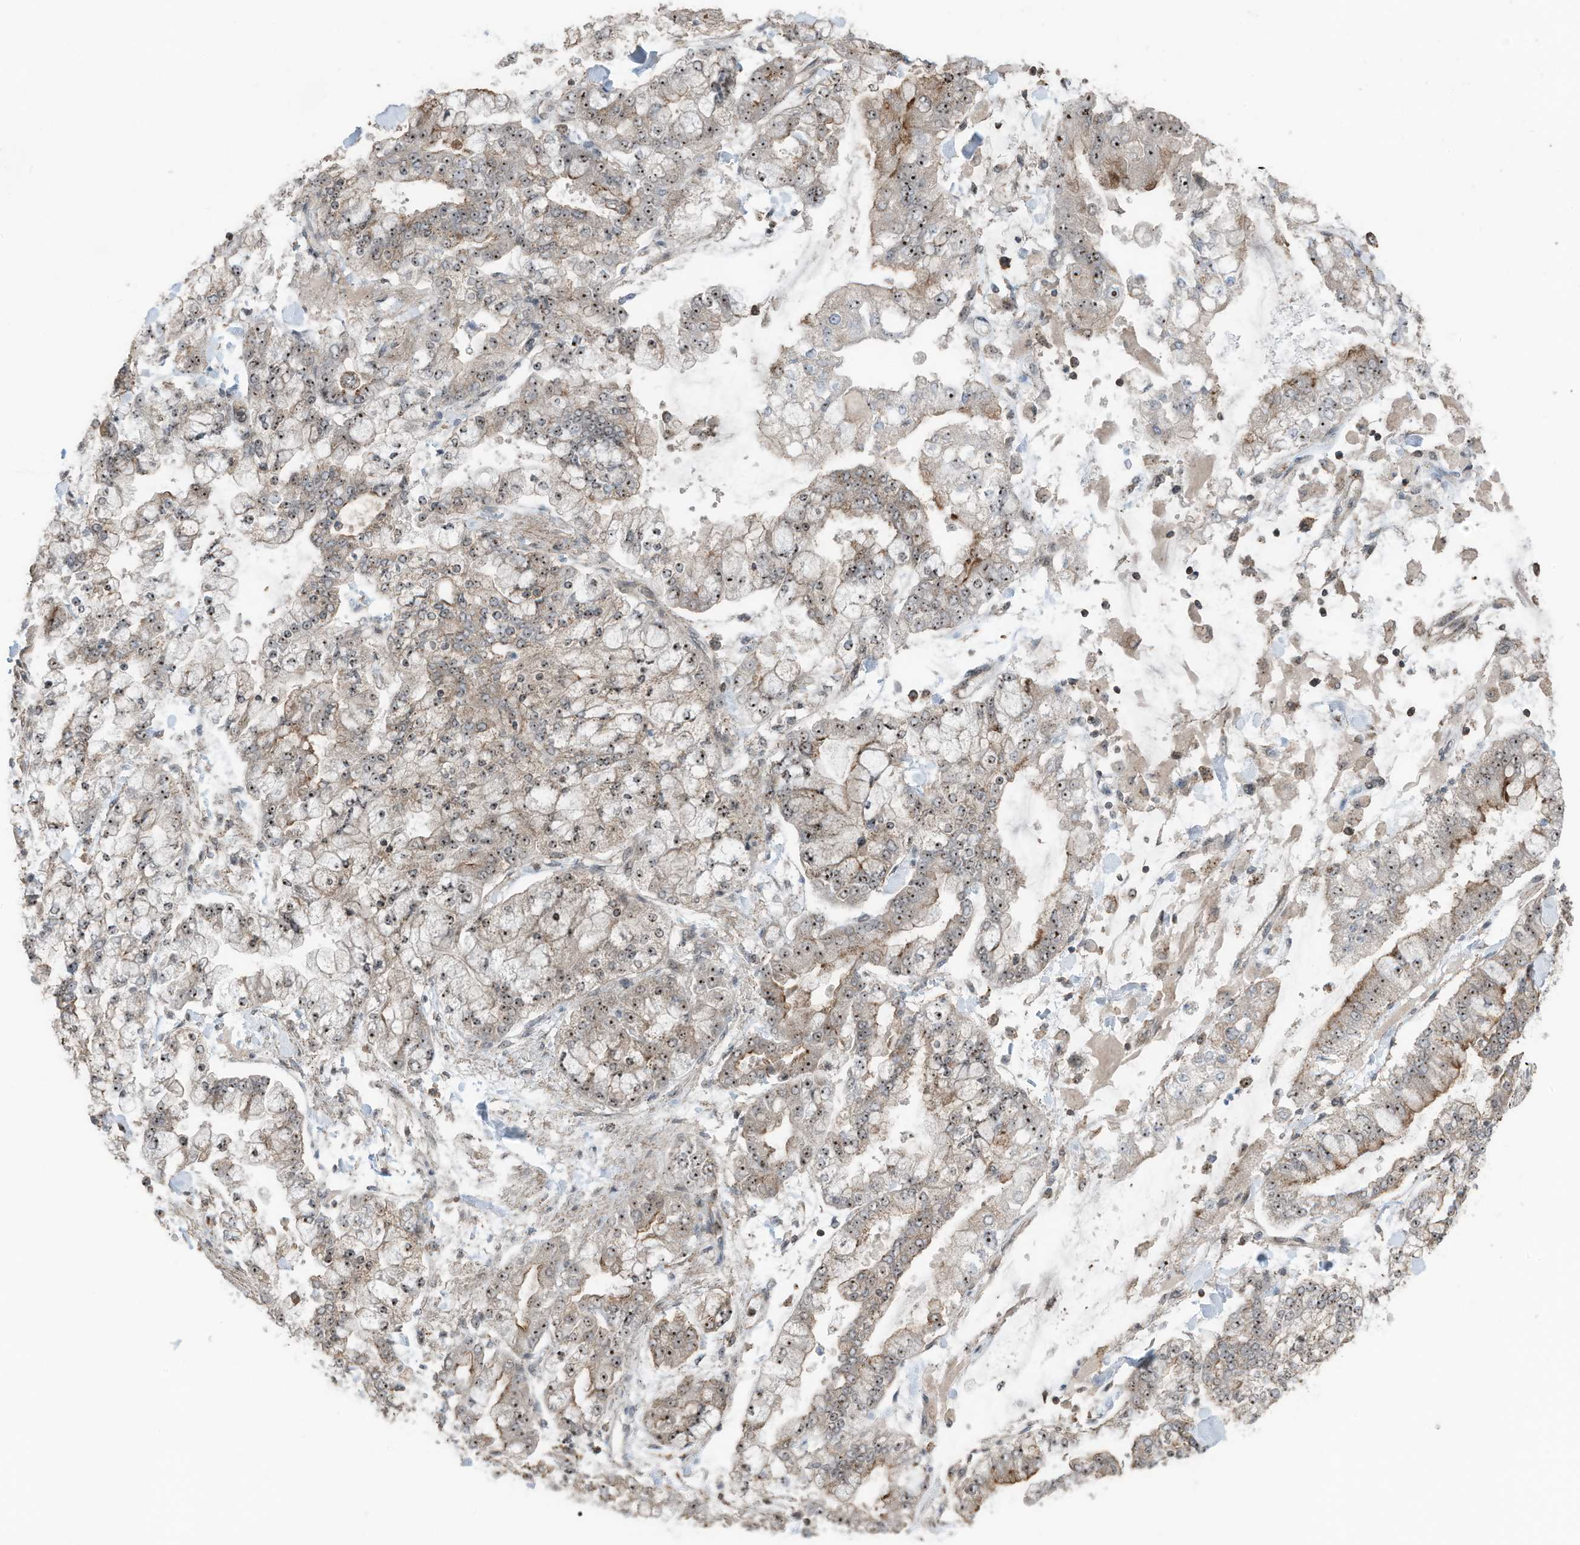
{"staining": {"intensity": "moderate", "quantity": ">75%", "location": "nuclear"}, "tissue": "stomach cancer", "cell_type": "Tumor cells", "image_type": "cancer", "snomed": [{"axis": "morphology", "description": "Normal tissue, NOS"}, {"axis": "morphology", "description": "Adenocarcinoma, NOS"}, {"axis": "topography", "description": "Stomach, upper"}, {"axis": "topography", "description": "Stomach"}], "caption": "Tumor cells demonstrate moderate nuclear expression in about >75% of cells in stomach adenocarcinoma.", "gene": "UTP3", "patient": {"sex": "male", "age": 76}}